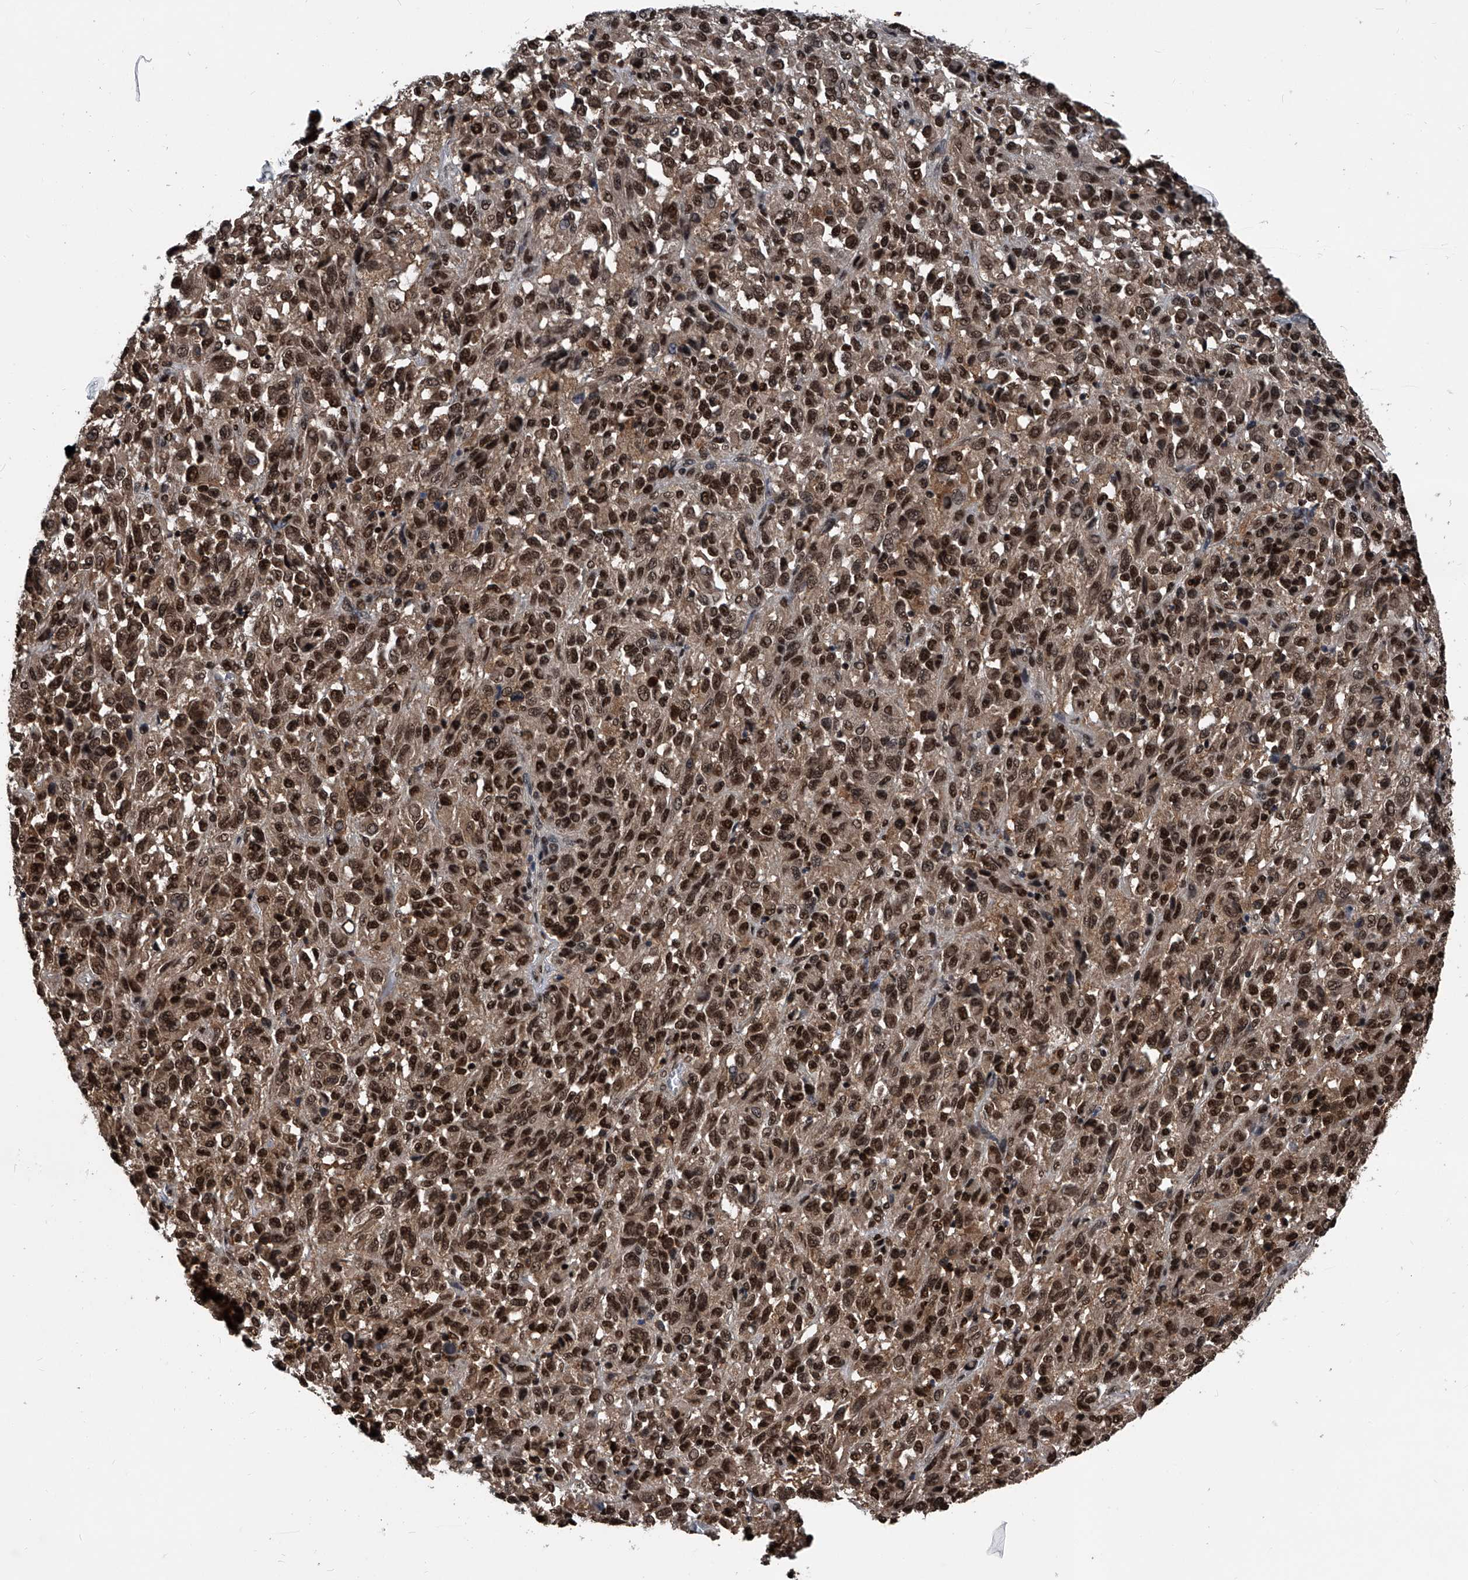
{"staining": {"intensity": "strong", "quantity": ">75%", "location": "nuclear"}, "tissue": "melanoma", "cell_type": "Tumor cells", "image_type": "cancer", "snomed": [{"axis": "morphology", "description": "Malignant melanoma, Metastatic site"}, {"axis": "topography", "description": "Lung"}], "caption": "Human malignant melanoma (metastatic site) stained with a brown dye exhibits strong nuclear positive expression in about >75% of tumor cells.", "gene": "FKBP5", "patient": {"sex": "male", "age": 64}}